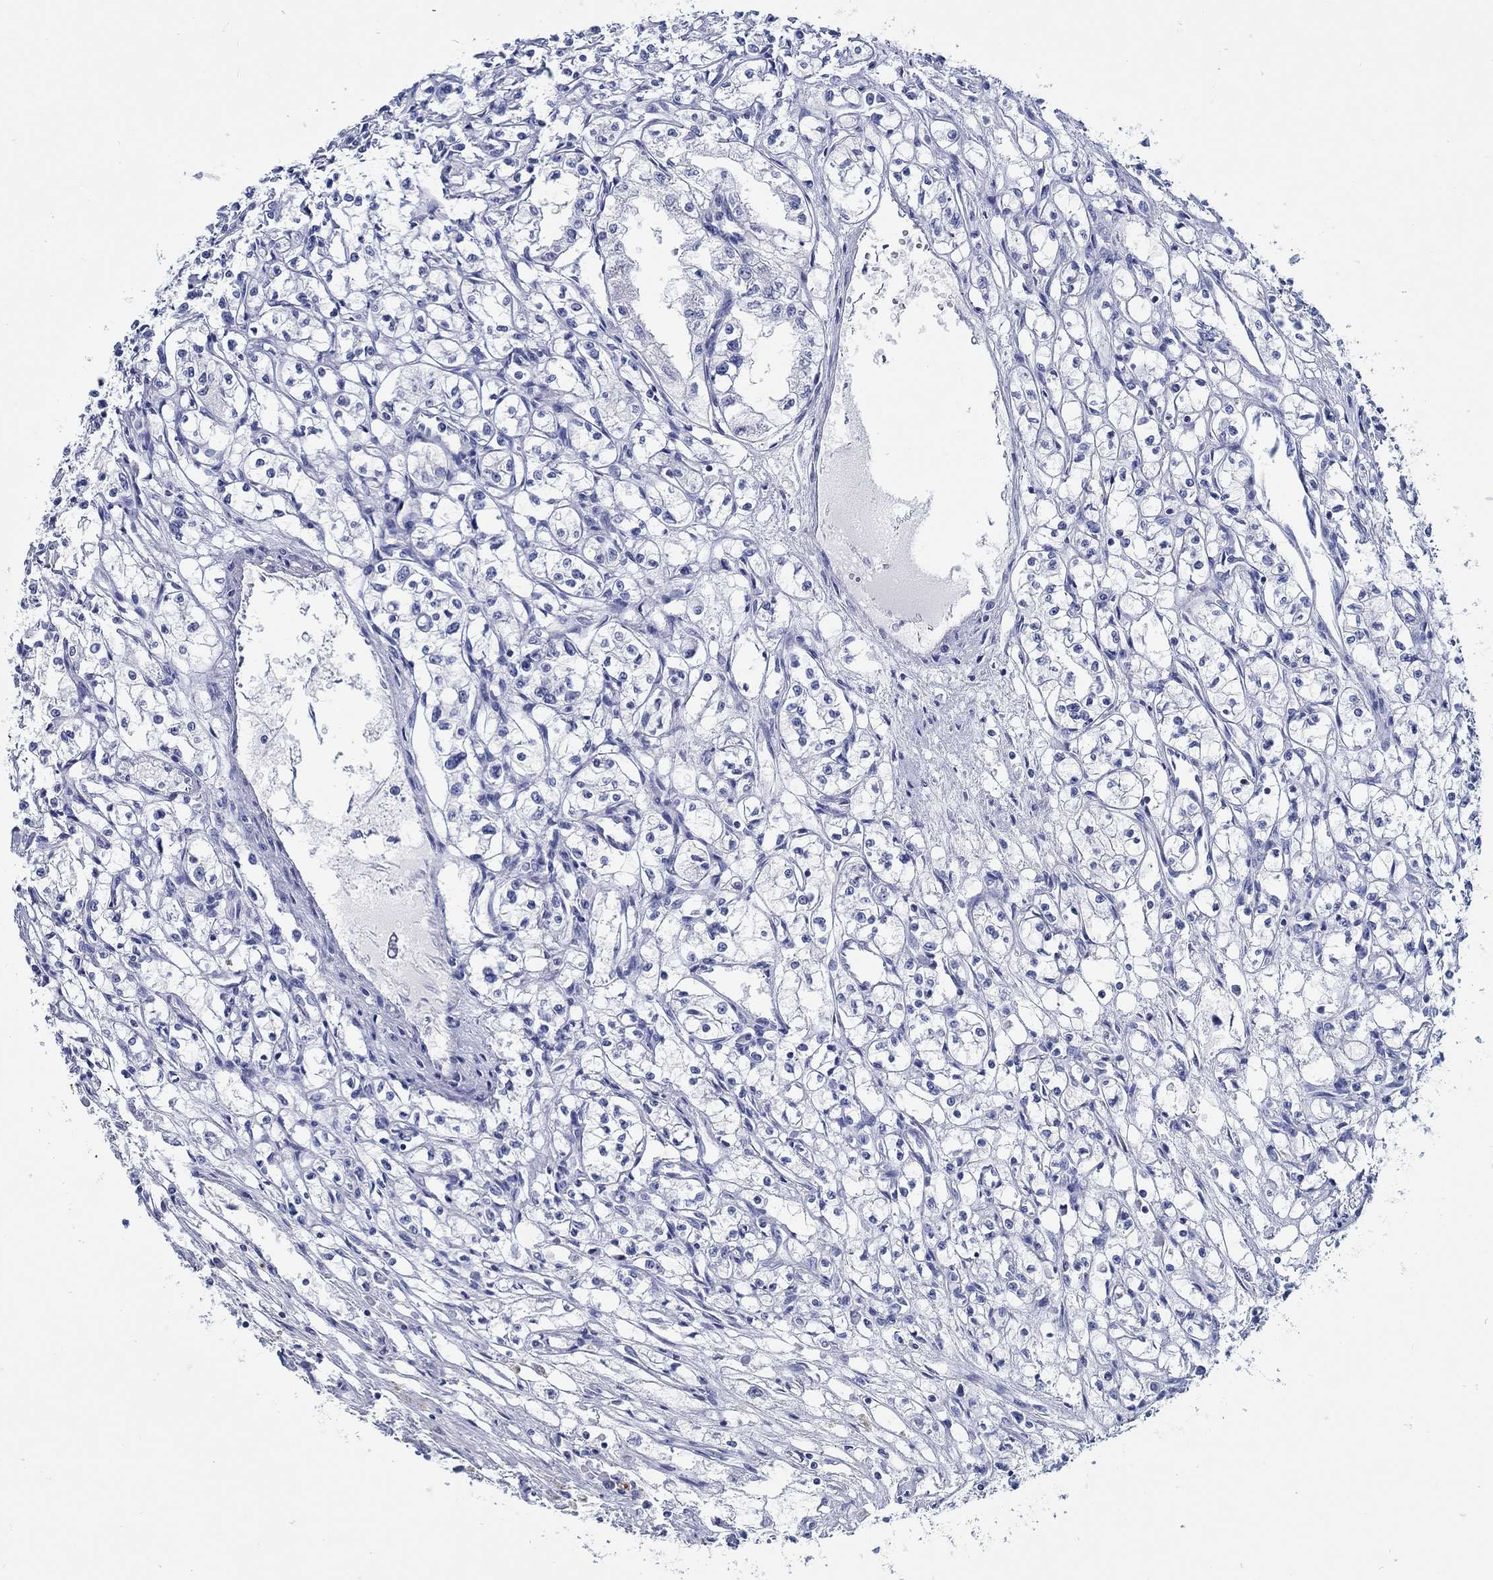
{"staining": {"intensity": "negative", "quantity": "none", "location": "none"}, "tissue": "renal cancer", "cell_type": "Tumor cells", "image_type": "cancer", "snomed": [{"axis": "morphology", "description": "Adenocarcinoma, NOS"}, {"axis": "topography", "description": "Kidney"}], "caption": "DAB (3,3'-diaminobenzidine) immunohistochemical staining of human adenocarcinoma (renal) demonstrates no significant expression in tumor cells. The staining was performed using DAB to visualize the protein expression in brown, while the nuclei were stained in blue with hematoxylin (Magnification: 20x).", "gene": "FBXO2", "patient": {"sex": "male", "age": 56}}